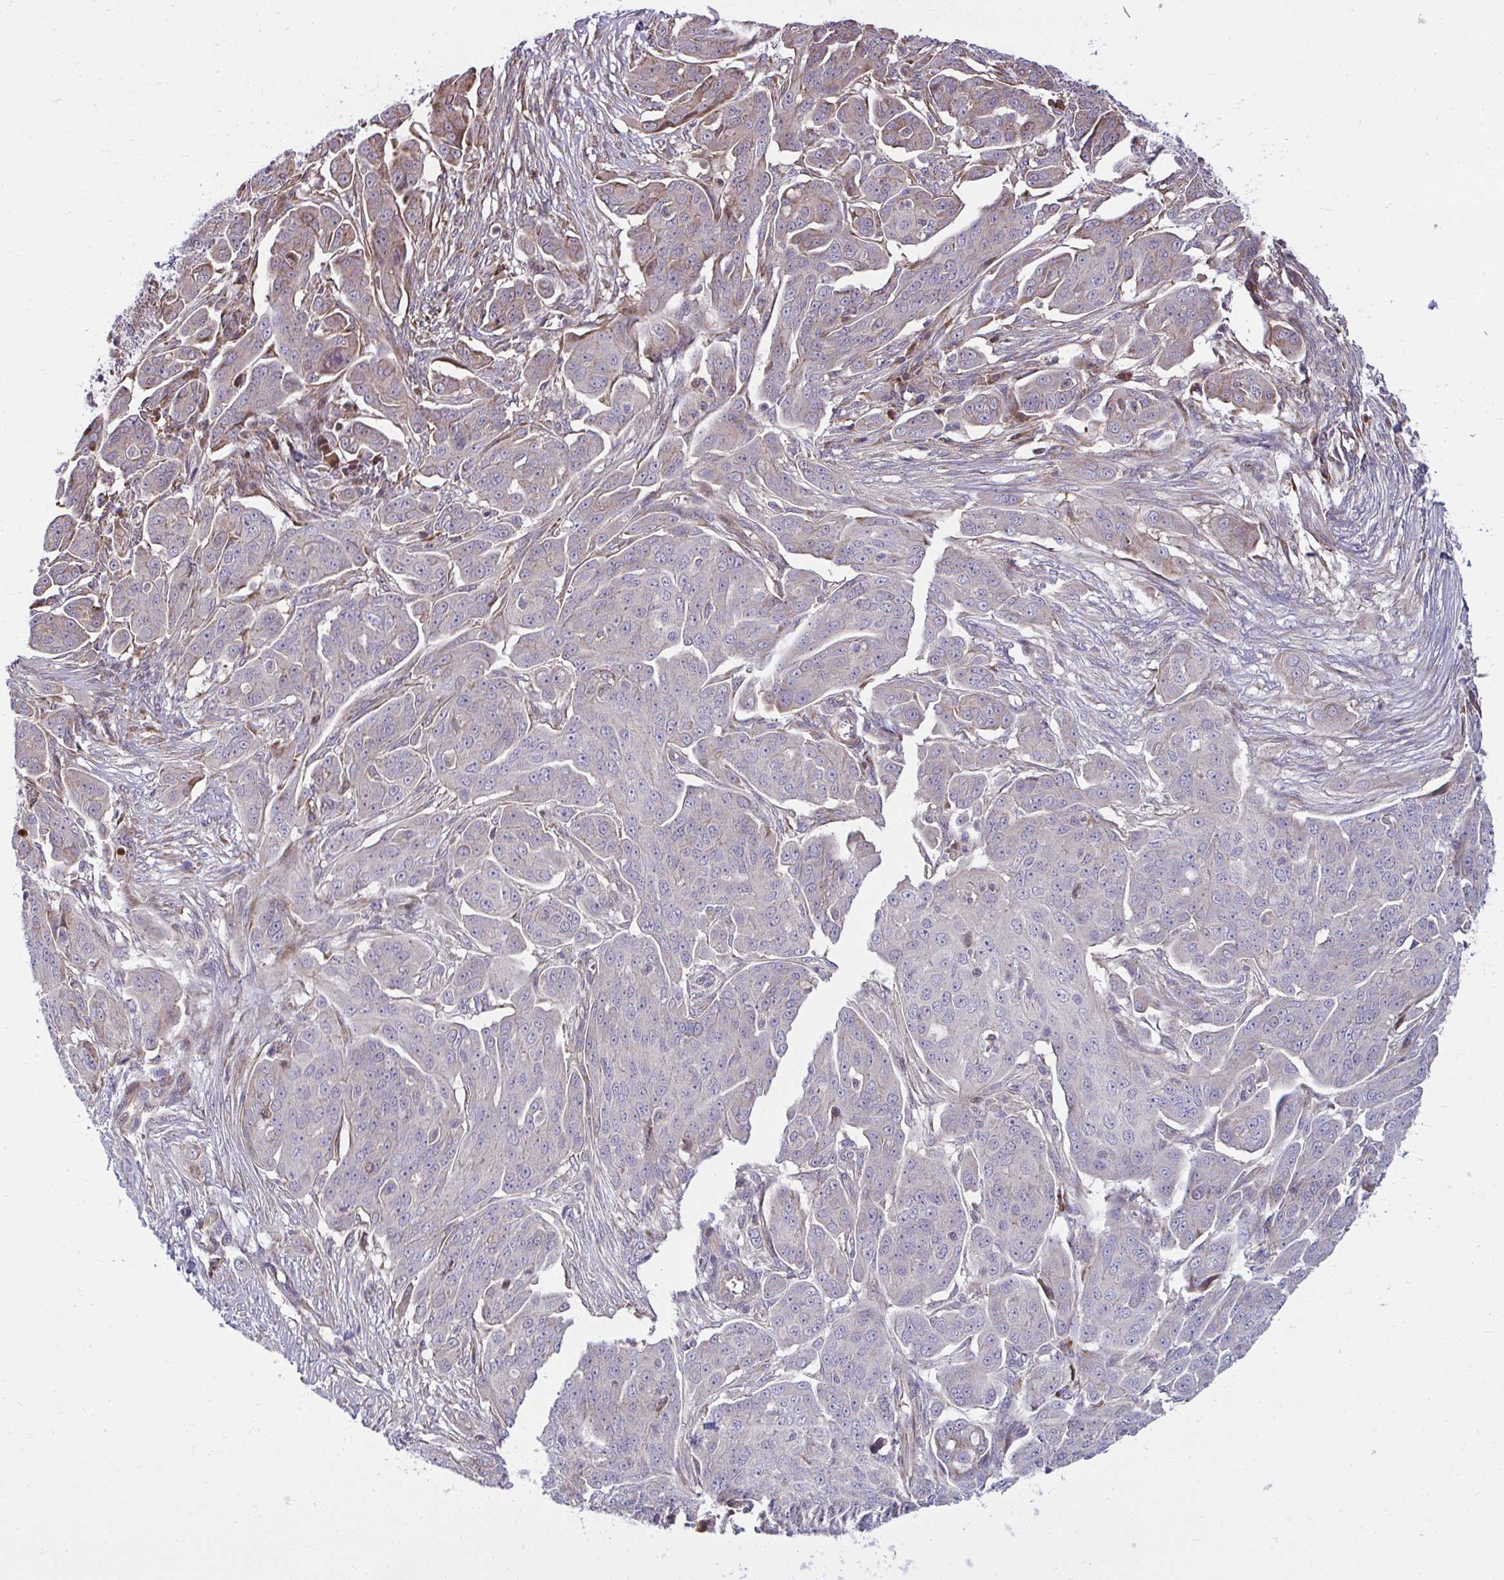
{"staining": {"intensity": "negative", "quantity": "none", "location": "none"}, "tissue": "ovarian cancer", "cell_type": "Tumor cells", "image_type": "cancer", "snomed": [{"axis": "morphology", "description": "Carcinoma, endometroid"}, {"axis": "topography", "description": "Ovary"}], "caption": "Immunohistochemical staining of human ovarian cancer exhibits no significant positivity in tumor cells.", "gene": "ZSCAN9", "patient": {"sex": "female", "age": 70}}